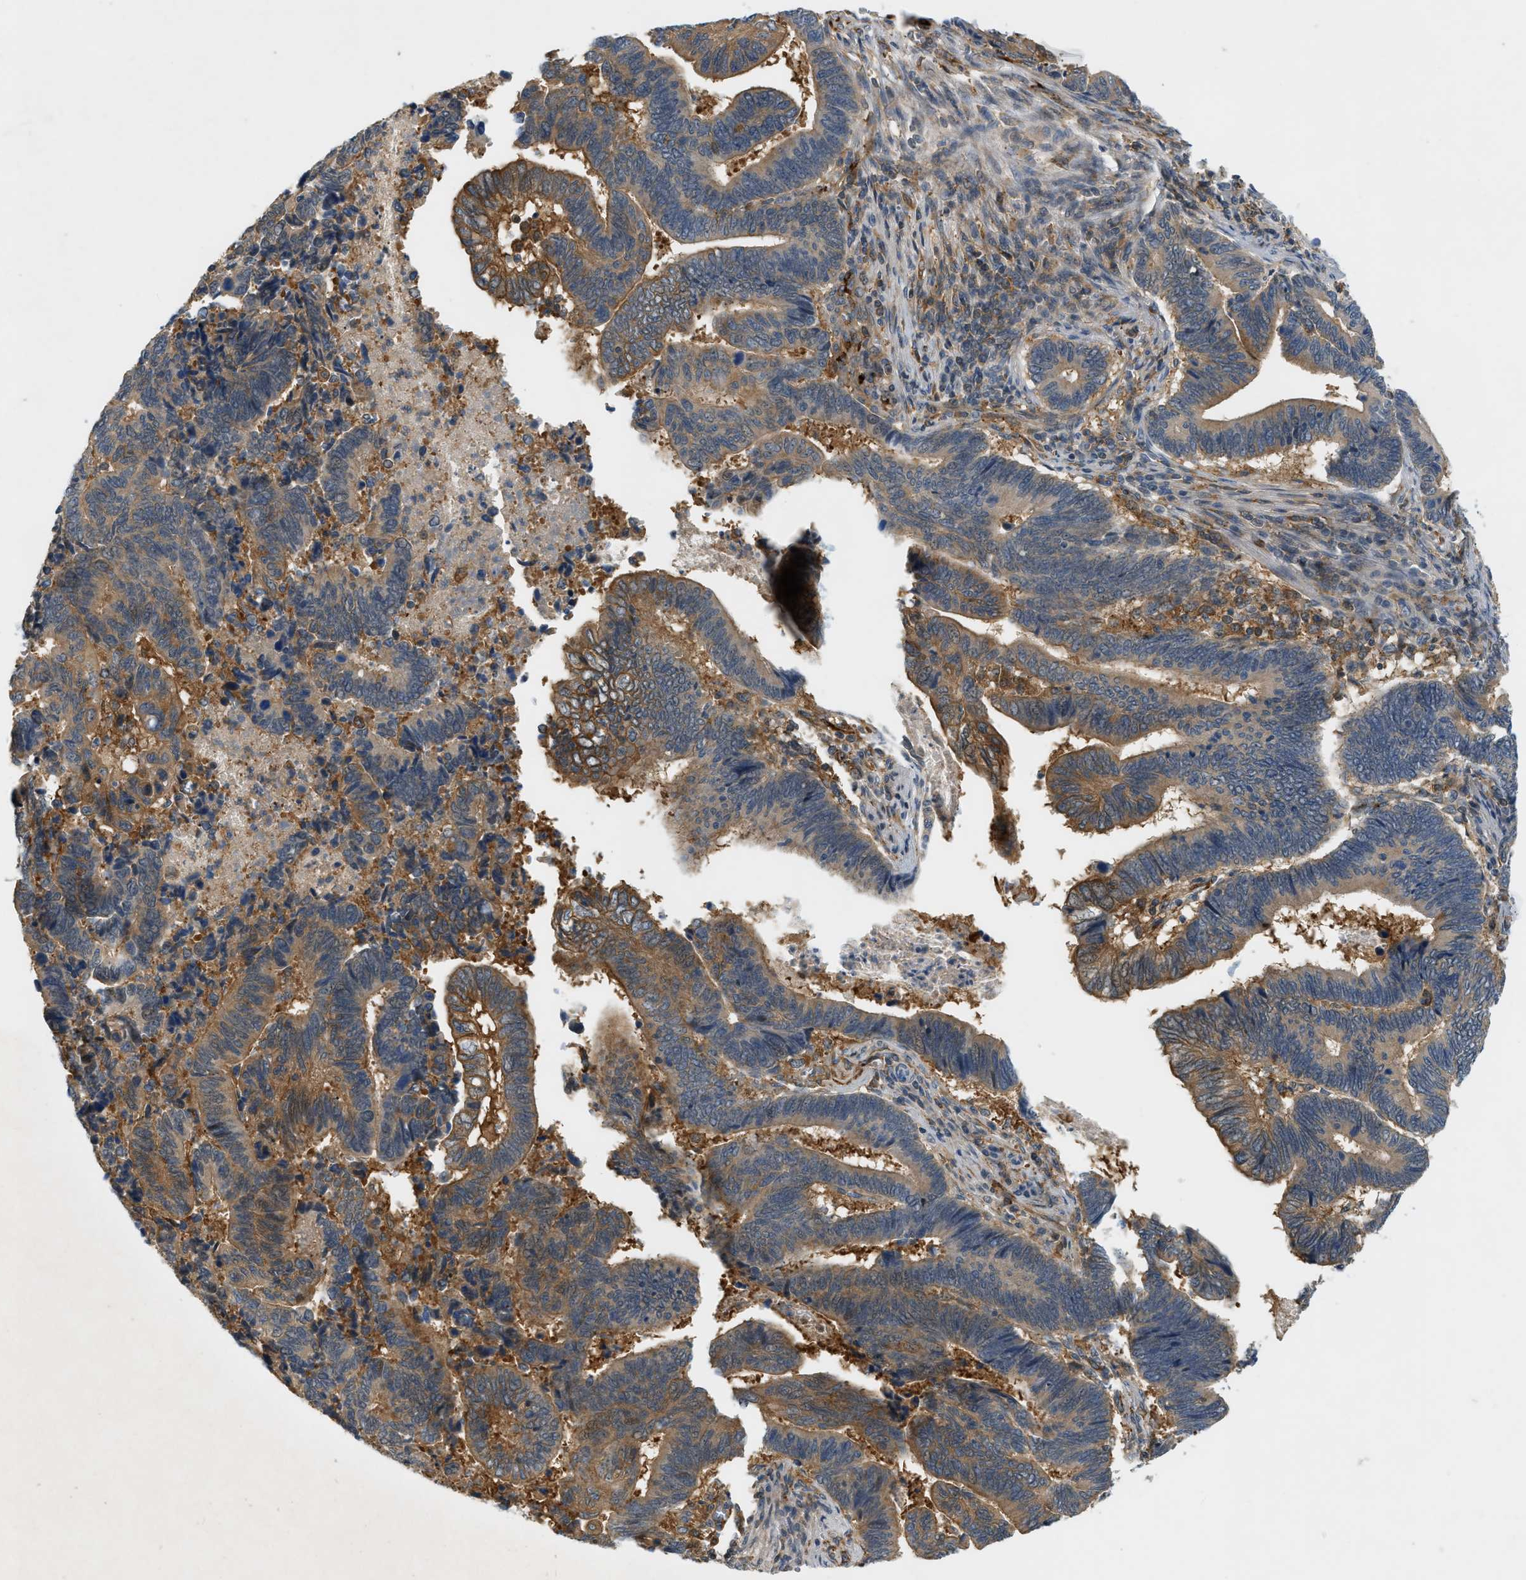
{"staining": {"intensity": "moderate", "quantity": ">75%", "location": "cytoplasmic/membranous"}, "tissue": "pancreatic cancer", "cell_type": "Tumor cells", "image_type": "cancer", "snomed": [{"axis": "morphology", "description": "Adenocarcinoma, NOS"}, {"axis": "topography", "description": "Pancreas"}], "caption": "Protein staining by IHC demonstrates moderate cytoplasmic/membranous expression in about >75% of tumor cells in pancreatic cancer (adenocarcinoma).", "gene": "PDCL3", "patient": {"sex": "female", "age": 70}}